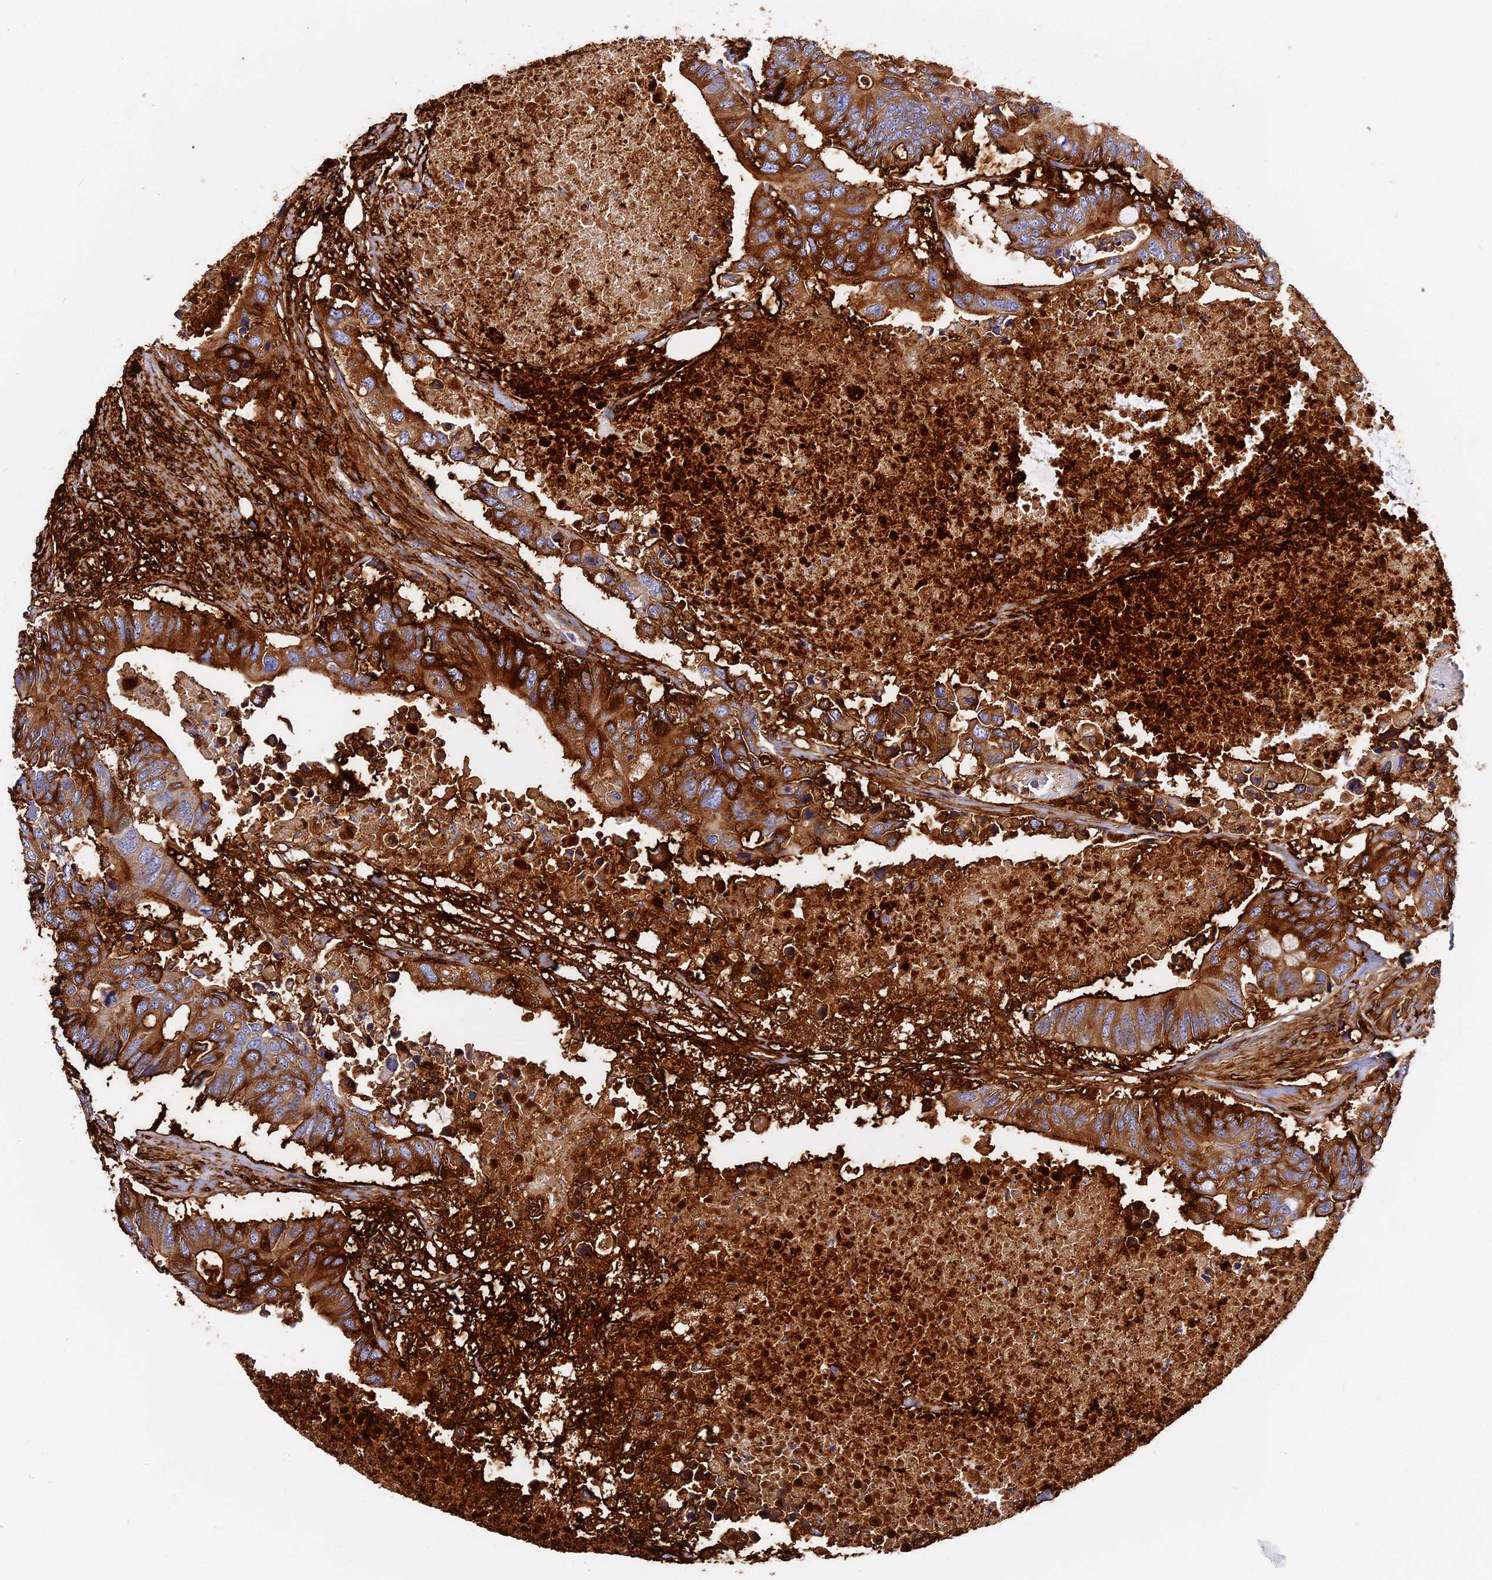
{"staining": {"intensity": "strong", "quantity": ">75%", "location": "cytoplasmic/membranous"}, "tissue": "colorectal cancer", "cell_type": "Tumor cells", "image_type": "cancer", "snomed": [{"axis": "morphology", "description": "Adenocarcinoma, NOS"}, {"axis": "topography", "description": "Colon"}], "caption": "This is an image of immunohistochemistry staining of colorectal adenocarcinoma, which shows strong expression in the cytoplasmic/membranous of tumor cells.", "gene": "ITIH1", "patient": {"sex": "male", "age": 71}}